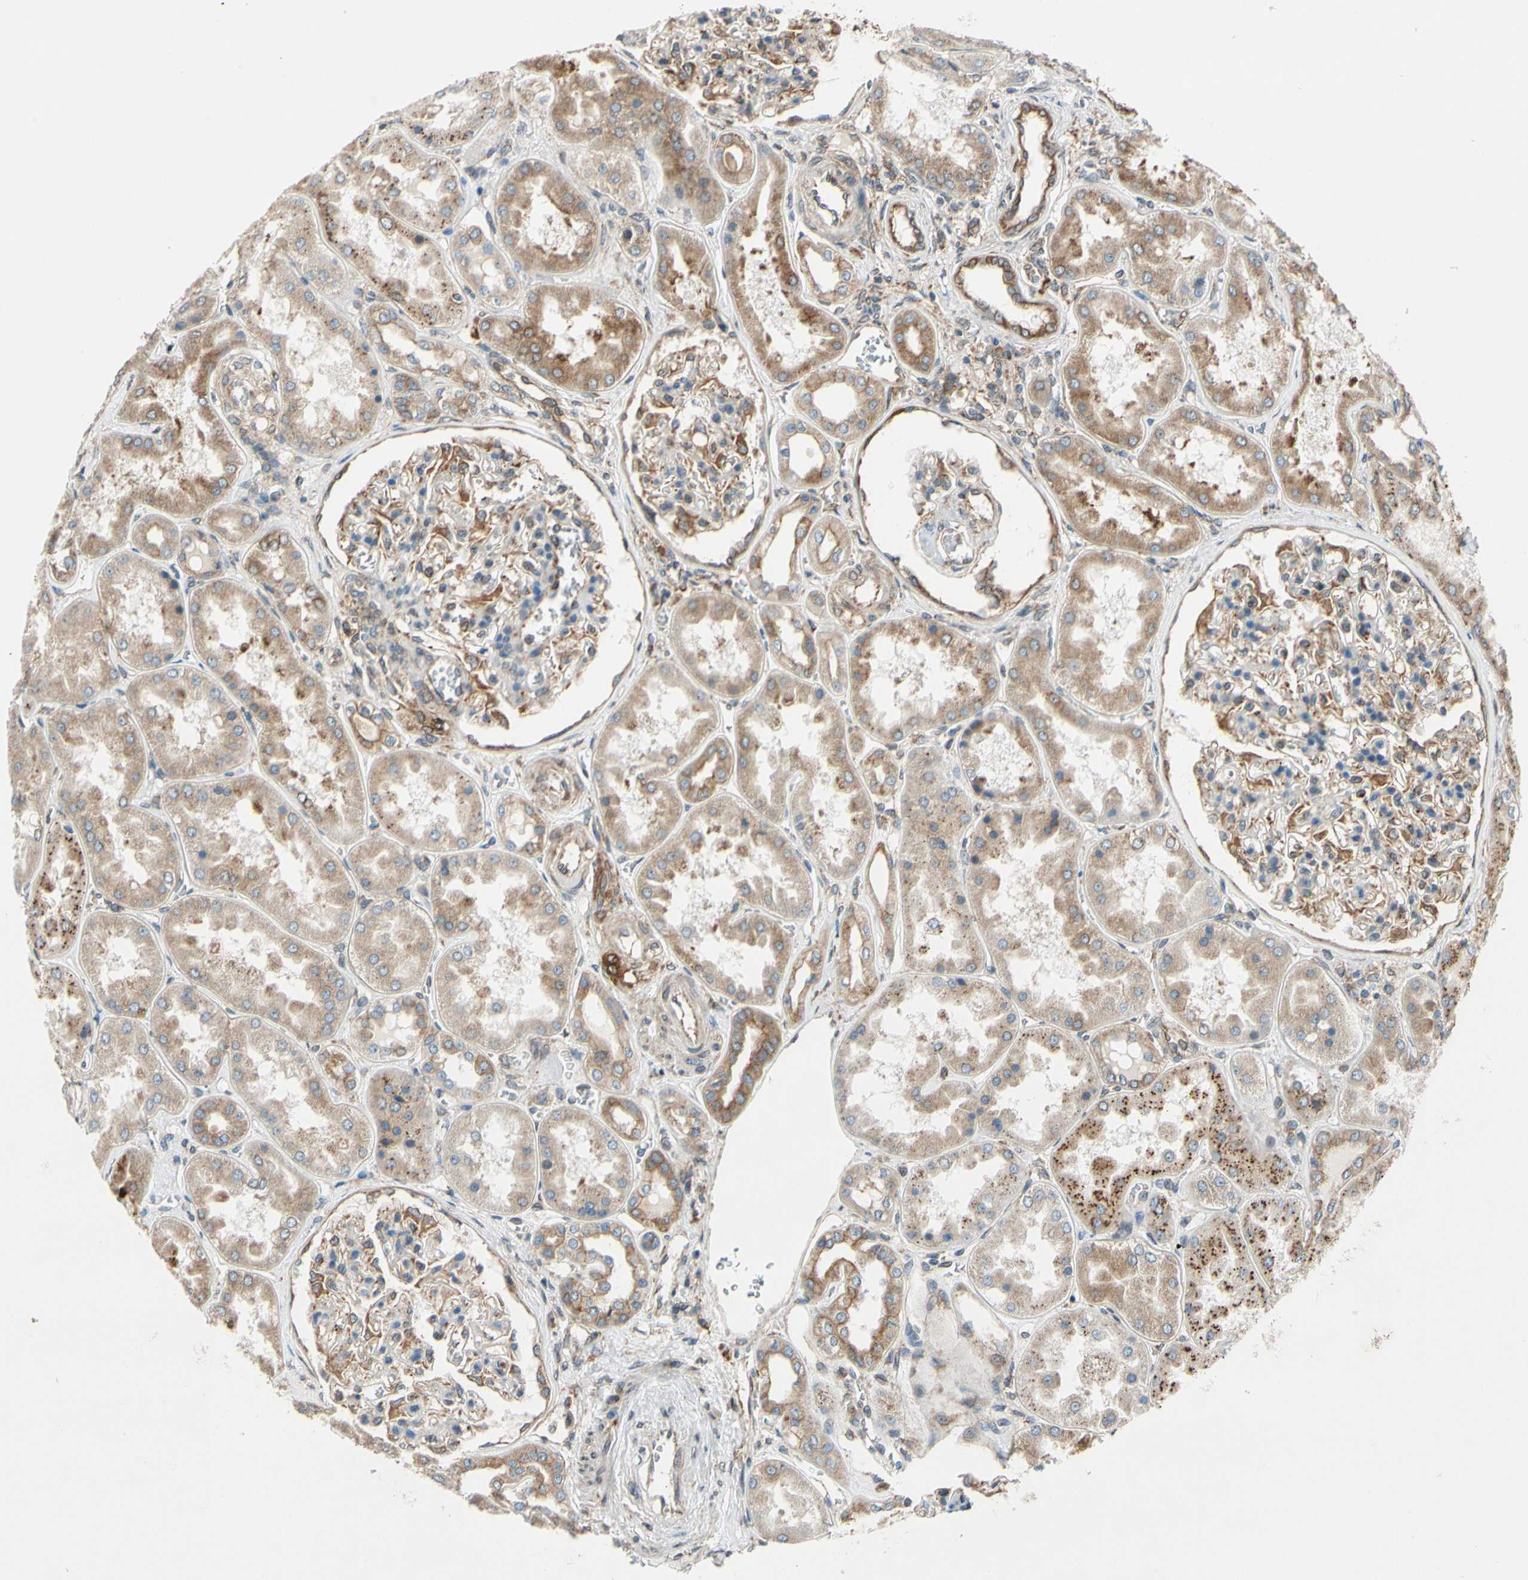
{"staining": {"intensity": "moderate", "quantity": "<25%", "location": "cytoplasmic/membranous"}, "tissue": "kidney", "cell_type": "Cells in glomeruli", "image_type": "normal", "snomed": [{"axis": "morphology", "description": "Normal tissue, NOS"}, {"axis": "topography", "description": "Kidney"}], "caption": "Human kidney stained with a brown dye reveals moderate cytoplasmic/membranous positive positivity in approximately <25% of cells in glomeruli.", "gene": "CLCC1", "patient": {"sex": "female", "age": 56}}